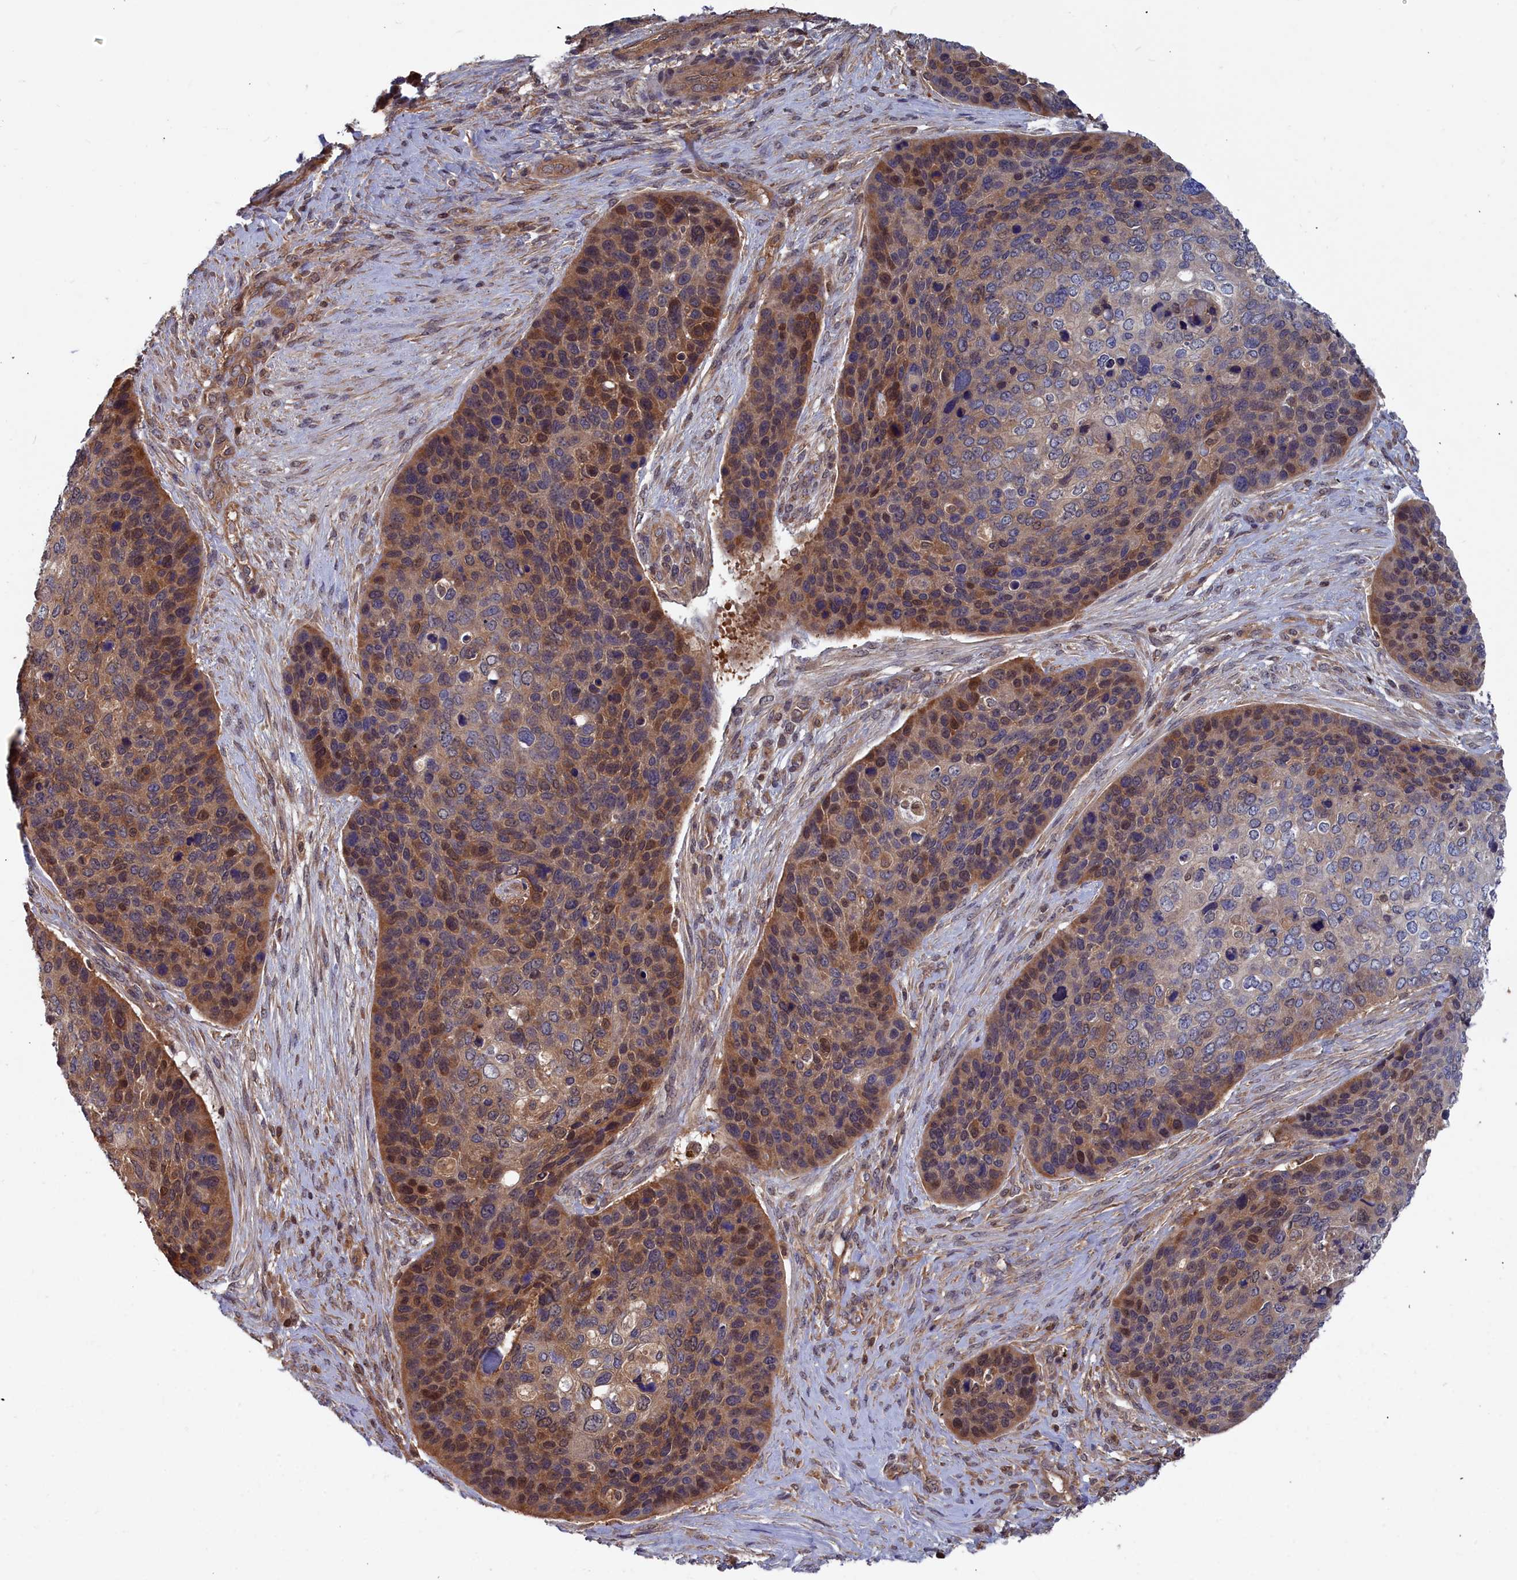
{"staining": {"intensity": "moderate", "quantity": ">75%", "location": "cytoplasmic/membranous,nuclear"}, "tissue": "skin cancer", "cell_type": "Tumor cells", "image_type": "cancer", "snomed": [{"axis": "morphology", "description": "Basal cell carcinoma"}, {"axis": "topography", "description": "Skin"}], "caption": "Protein staining displays moderate cytoplasmic/membranous and nuclear staining in about >75% of tumor cells in skin basal cell carcinoma.", "gene": "GFRA2", "patient": {"sex": "female", "age": 74}}